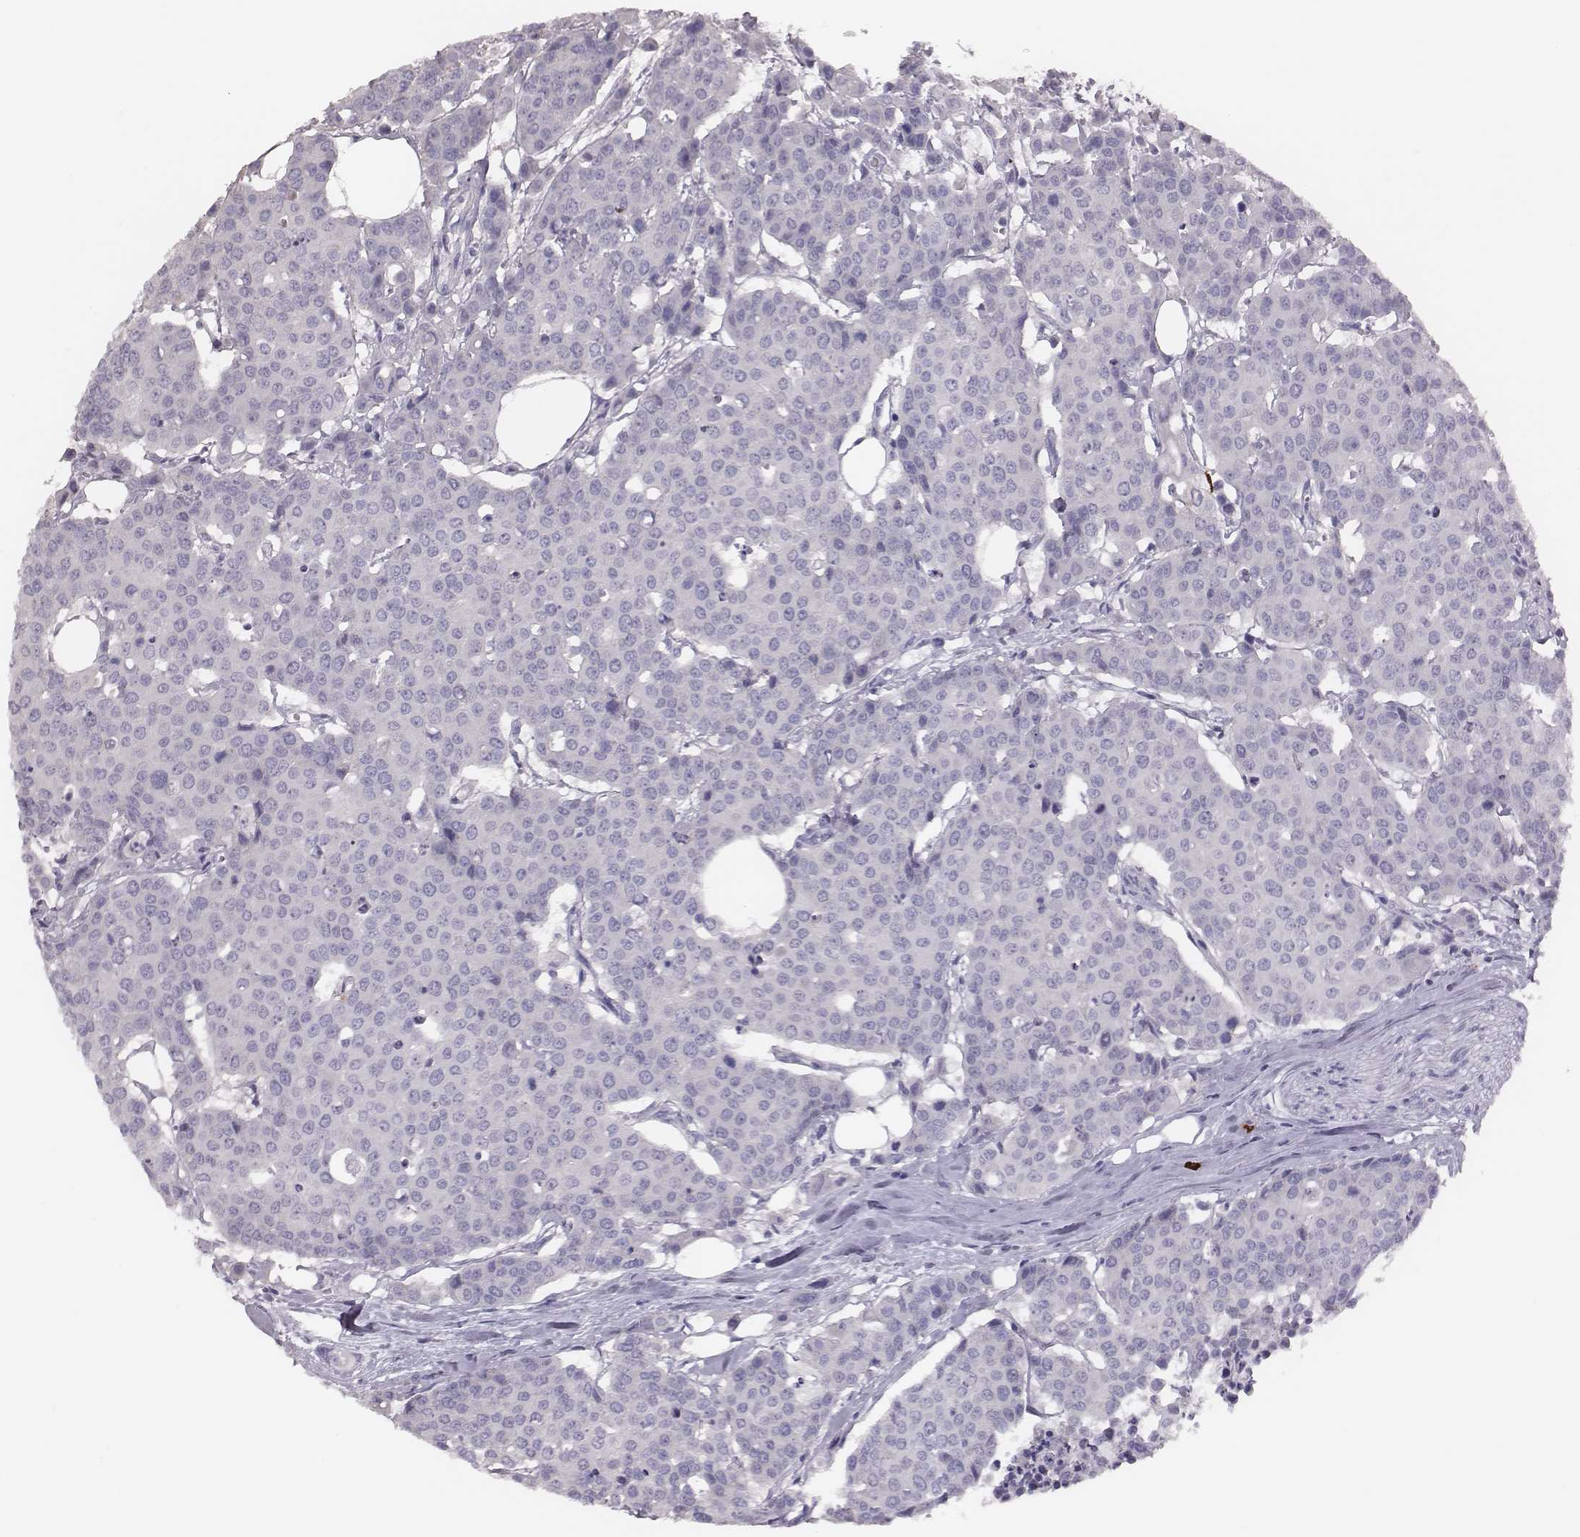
{"staining": {"intensity": "negative", "quantity": "none", "location": "none"}, "tissue": "carcinoid", "cell_type": "Tumor cells", "image_type": "cancer", "snomed": [{"axis": "morphology", "description": "Carcinoid, malignant, NOS"}, {"axis": "topography", "description": "Colon"}], "caption": "High magnification brightfield microscopy of carcinoid stained with DAB (3,3'-diaminobenzidine) (brown) and counterstained with hematoxylin (blue): tumor cells show no significant positivity.", "gene": "P2RY10", "patient": {"sex": "male", "age": 81}}